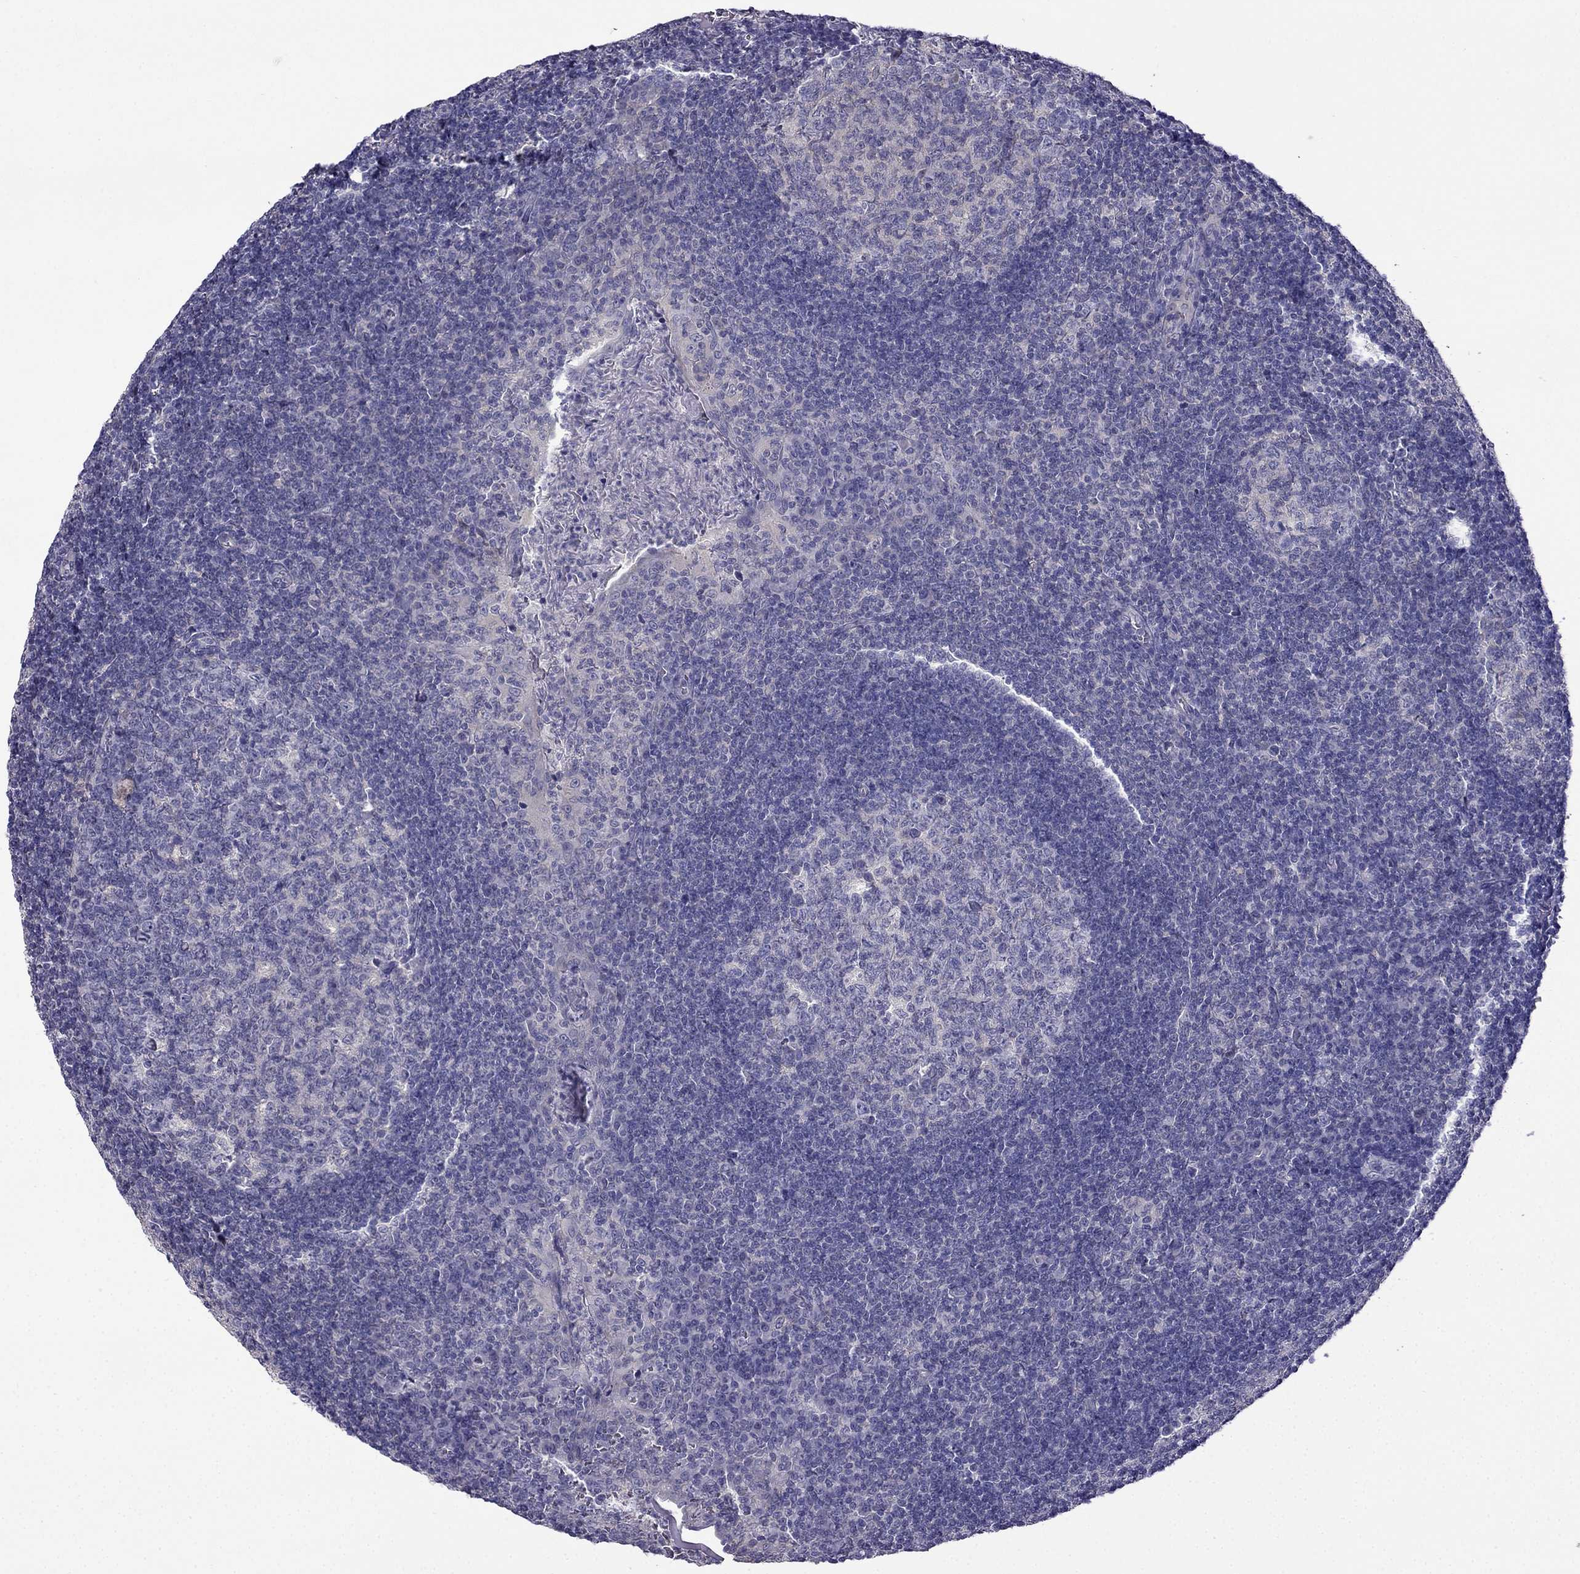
{"staining": {"intensity": "negative", "quantity": "none", "location": "none"}, "tissue": "tonsil", "cell_type": "Germinal center cells", "image_type": "normal", "snomed": [{"axis": "morphology", "description": "Normal tissue, NOS"}, {"axis": "topography", "description": "Tonsil"}], "caption": "Benign tonsil was stained to show a protein in brown. There is no significant expression in germinal center cells.", "gene": "SCNN1D", "patient": {"sex": "female", "age": 12}}